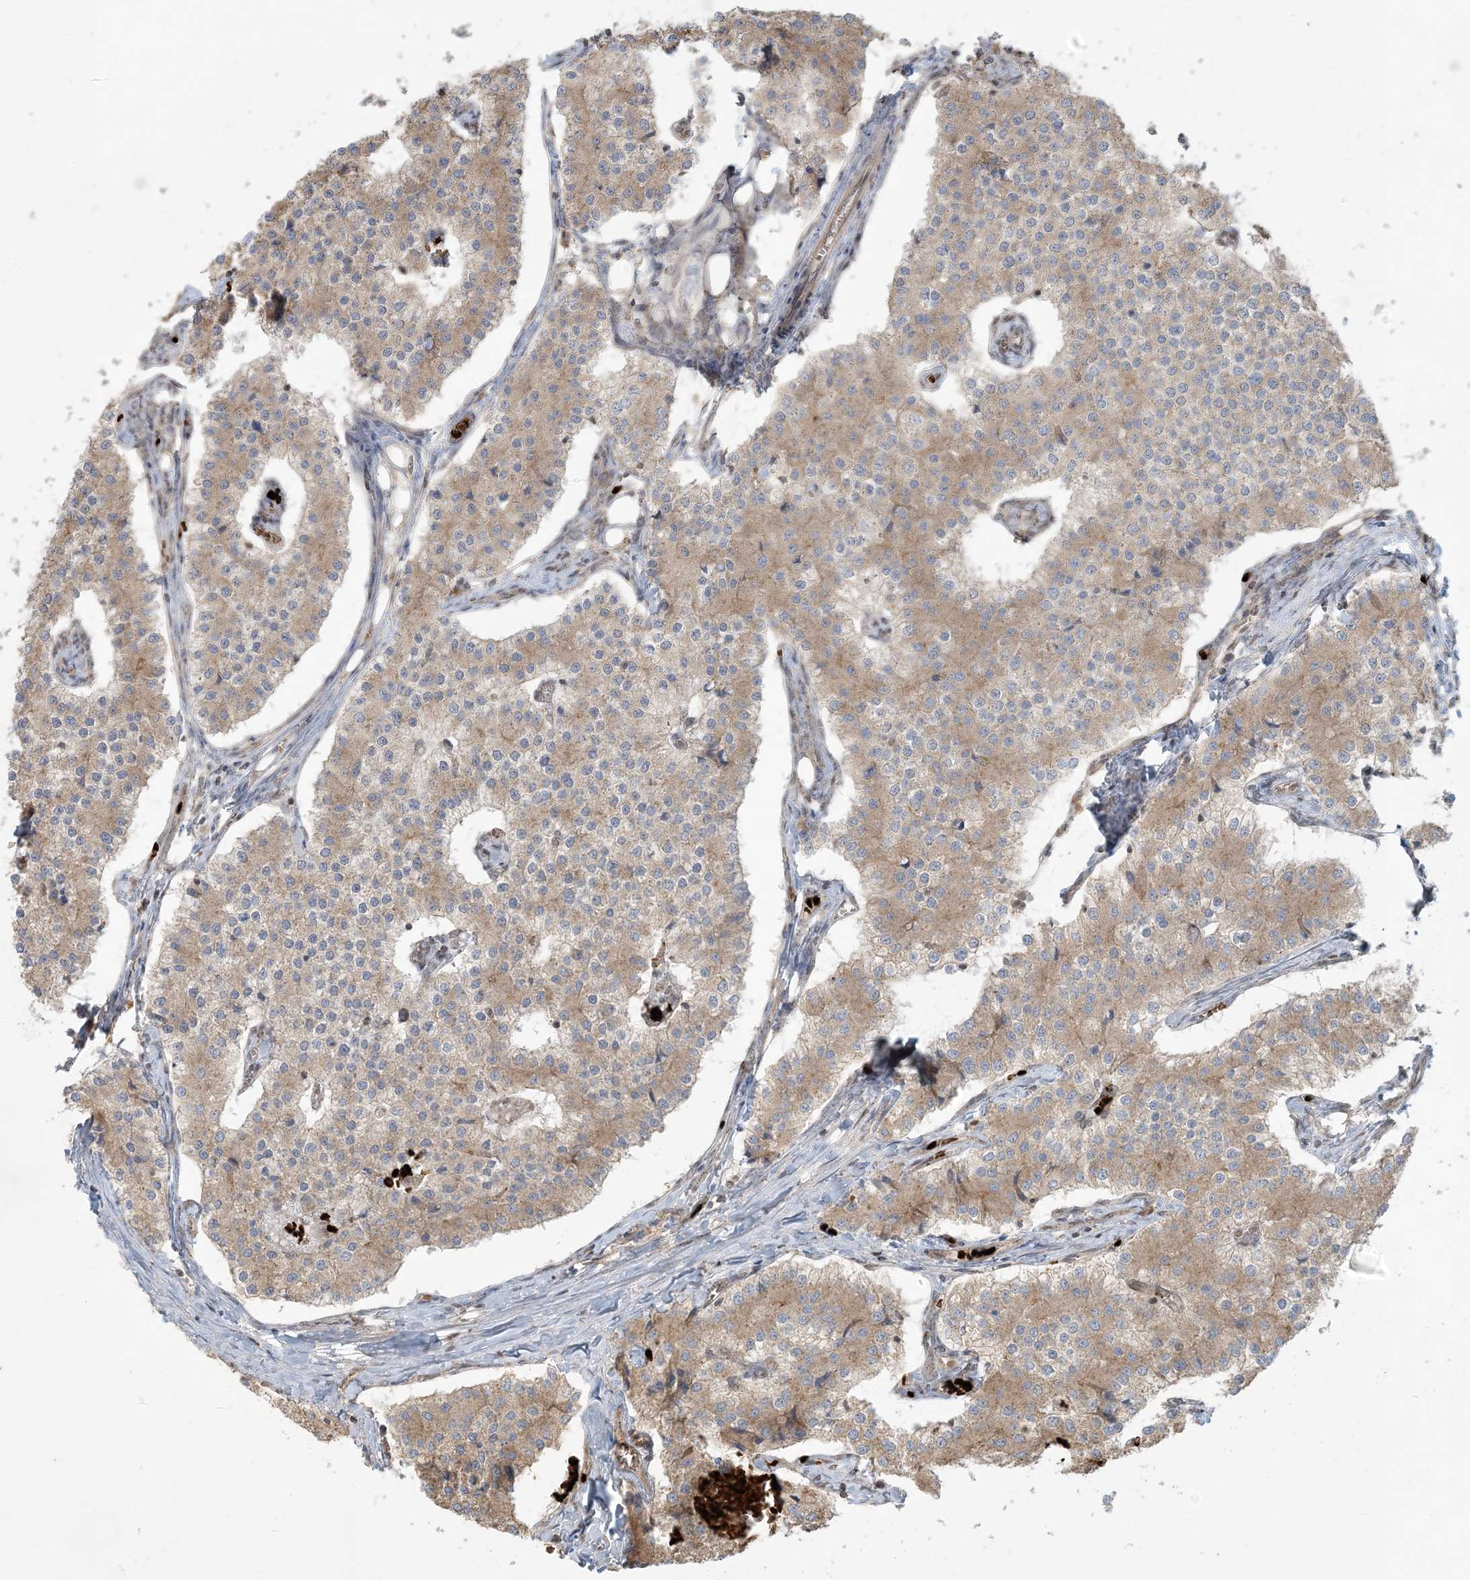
{"staining": {"intensity": "moderate", "quantity": "25%-75%", "location": "cytoplasmic/membranous"}, "tissue": "carcinoid", "cell_type": "Tumor cells", "image_type": "cancer", "snomed": [{"axis": "morphology", "description": "Carcinoid, malignant, NOS"}, {"axis": "topography", "description": "Colon"}], "caption": "Carcinoid tissue demonstrates moderate cytoplasmic/membranous staining in approximately 25%-75% of tumor cells", "gene": "ABCF3", "patient": {"sex": "female", "age": 52}}